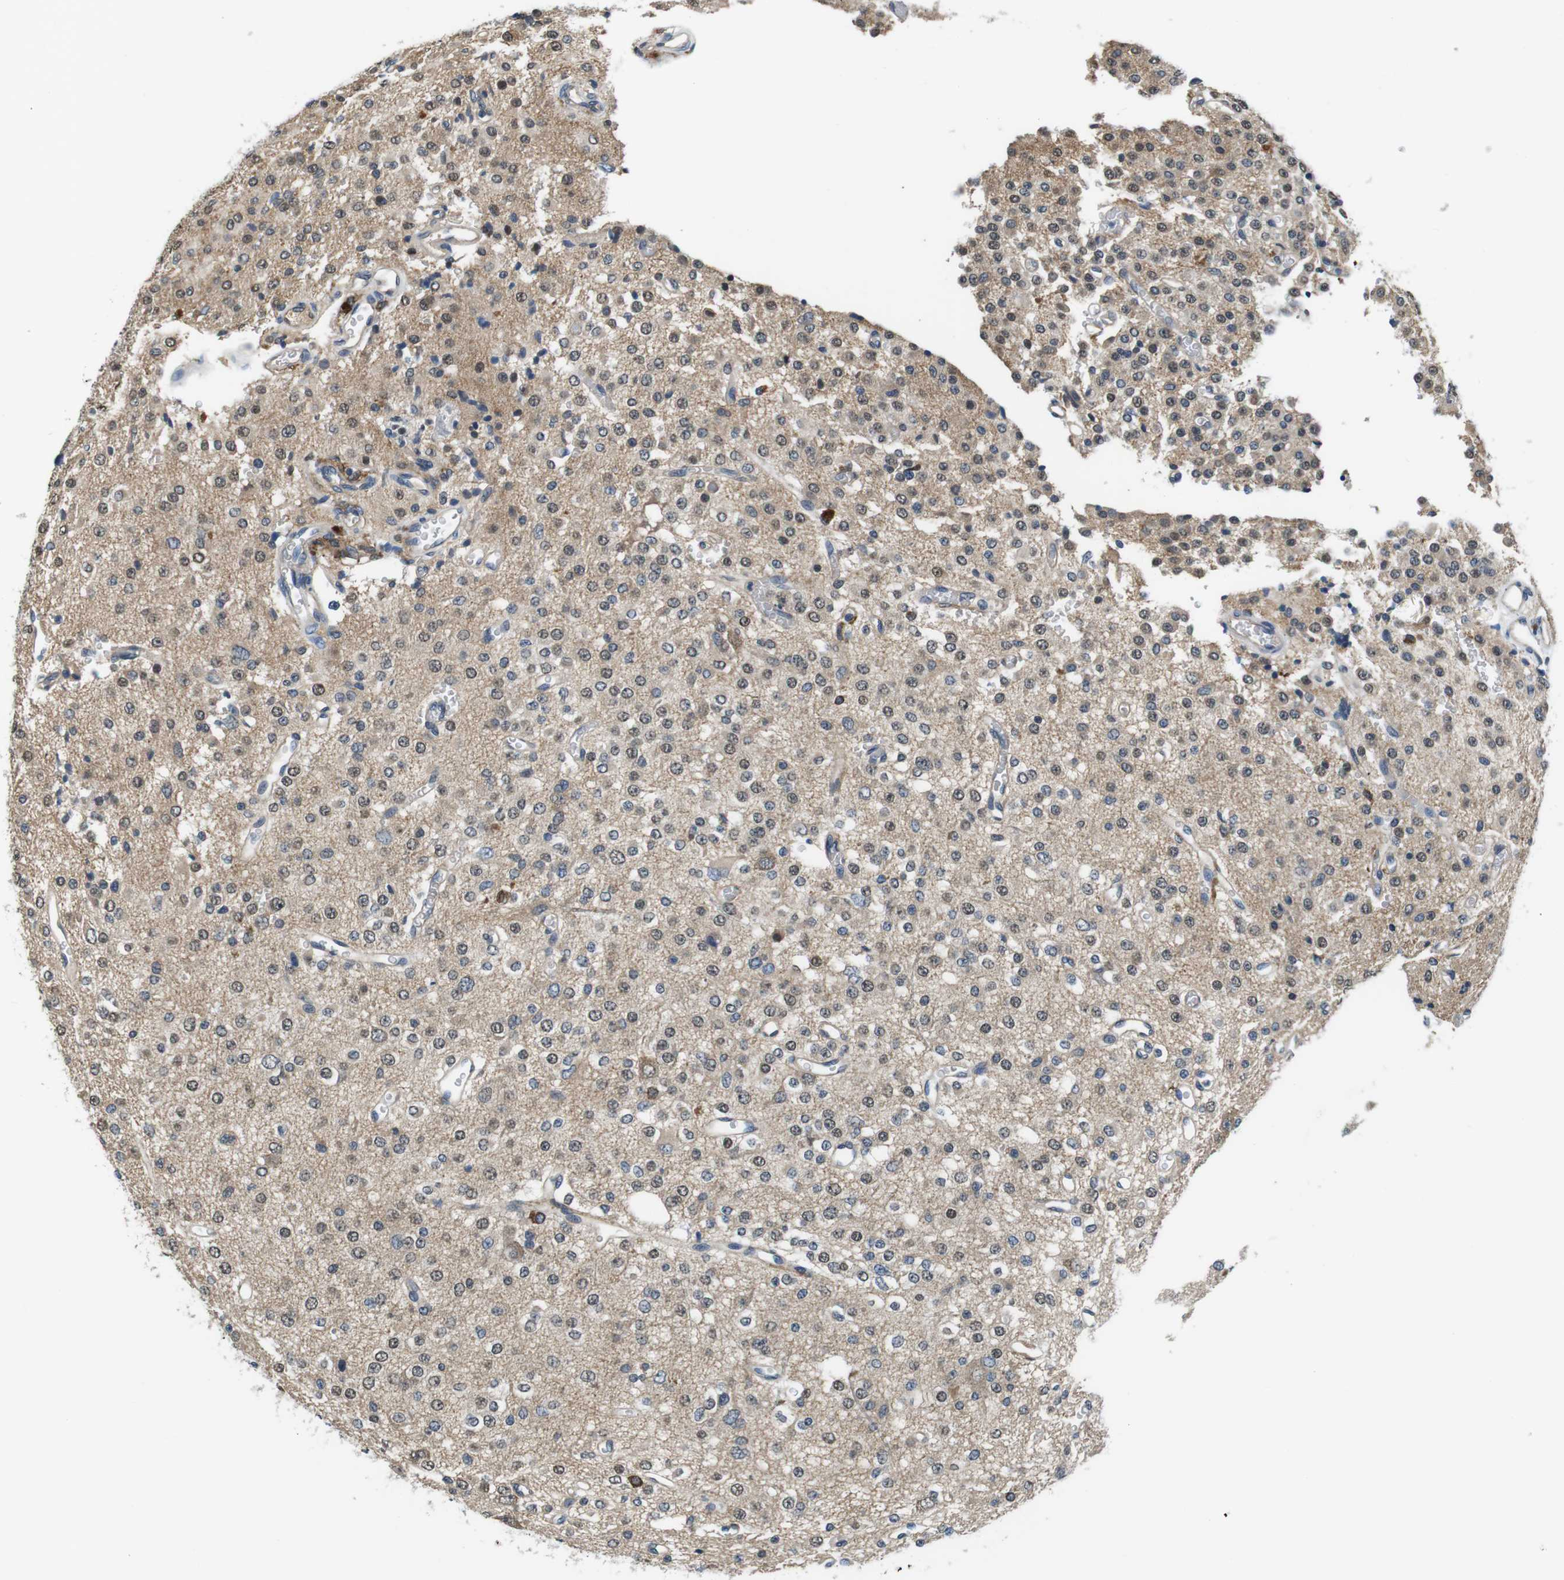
{"staining": {"intensity": "weak", "quantity": "25%-75%", "location": "nuclear"}, "tissue": "glioma", "cell_type": "Tumor cells", "image_type": "cancer", "snomed": [{"axis": "morphology", "description": "Glioma, malignant, Low grade"}, {"axis": "topography", "description": "Brain"}], "caption": "Immunohistochemical staining of low-grade glioma (malignant) reveals low levels of weak nuclear expression in about 25%-75% of tumor cells.", "gene": "CD163L1", "patient": {"sex": "male", "age": 38}}